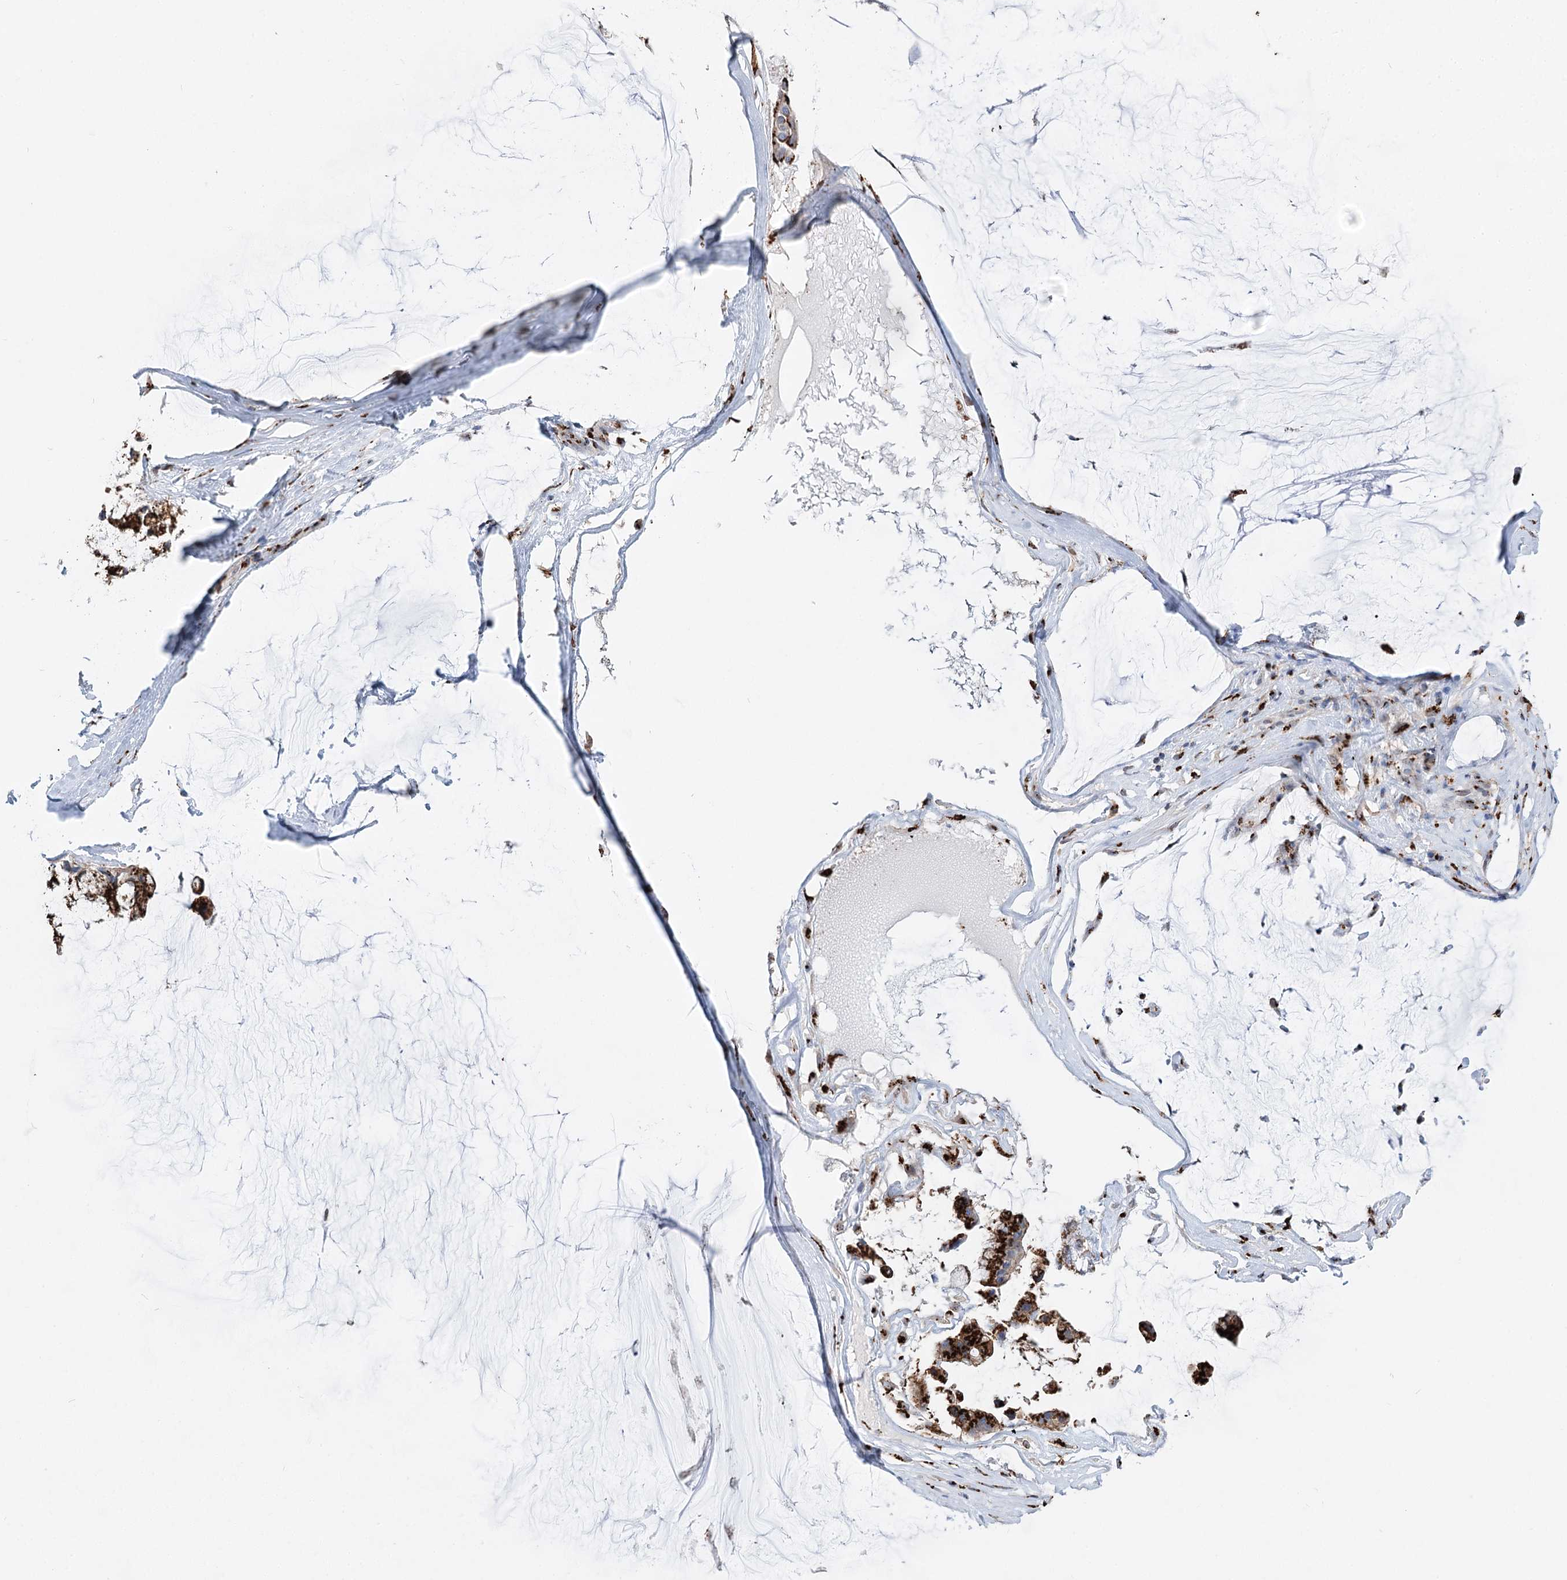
{"staining": {"intensity": "strong", "quantity": ">75%", "location": "cytoplasmic/membranous"}, "tissue": "ovarian cancer", "cell_type": "Tumor cells", "image_type": "cancer", "snomed": [{"axis": "morphology", "description": "Cystadenocarcinoma, mucinous, NOS"}, {"axis": "topography", "description": "Ovary"}], "caption": "Protein expression analysis of ovarian mucinous cystadenocarcinoma displays strong cytoplasmic/membranous staining in about >75% of tumor cells. Immunohistochemistry (ihc) stains the protein in brown and the nuclei are stained blue.", "gene": "TMEM165", "patient": {"sex": "female", "age": 39}}